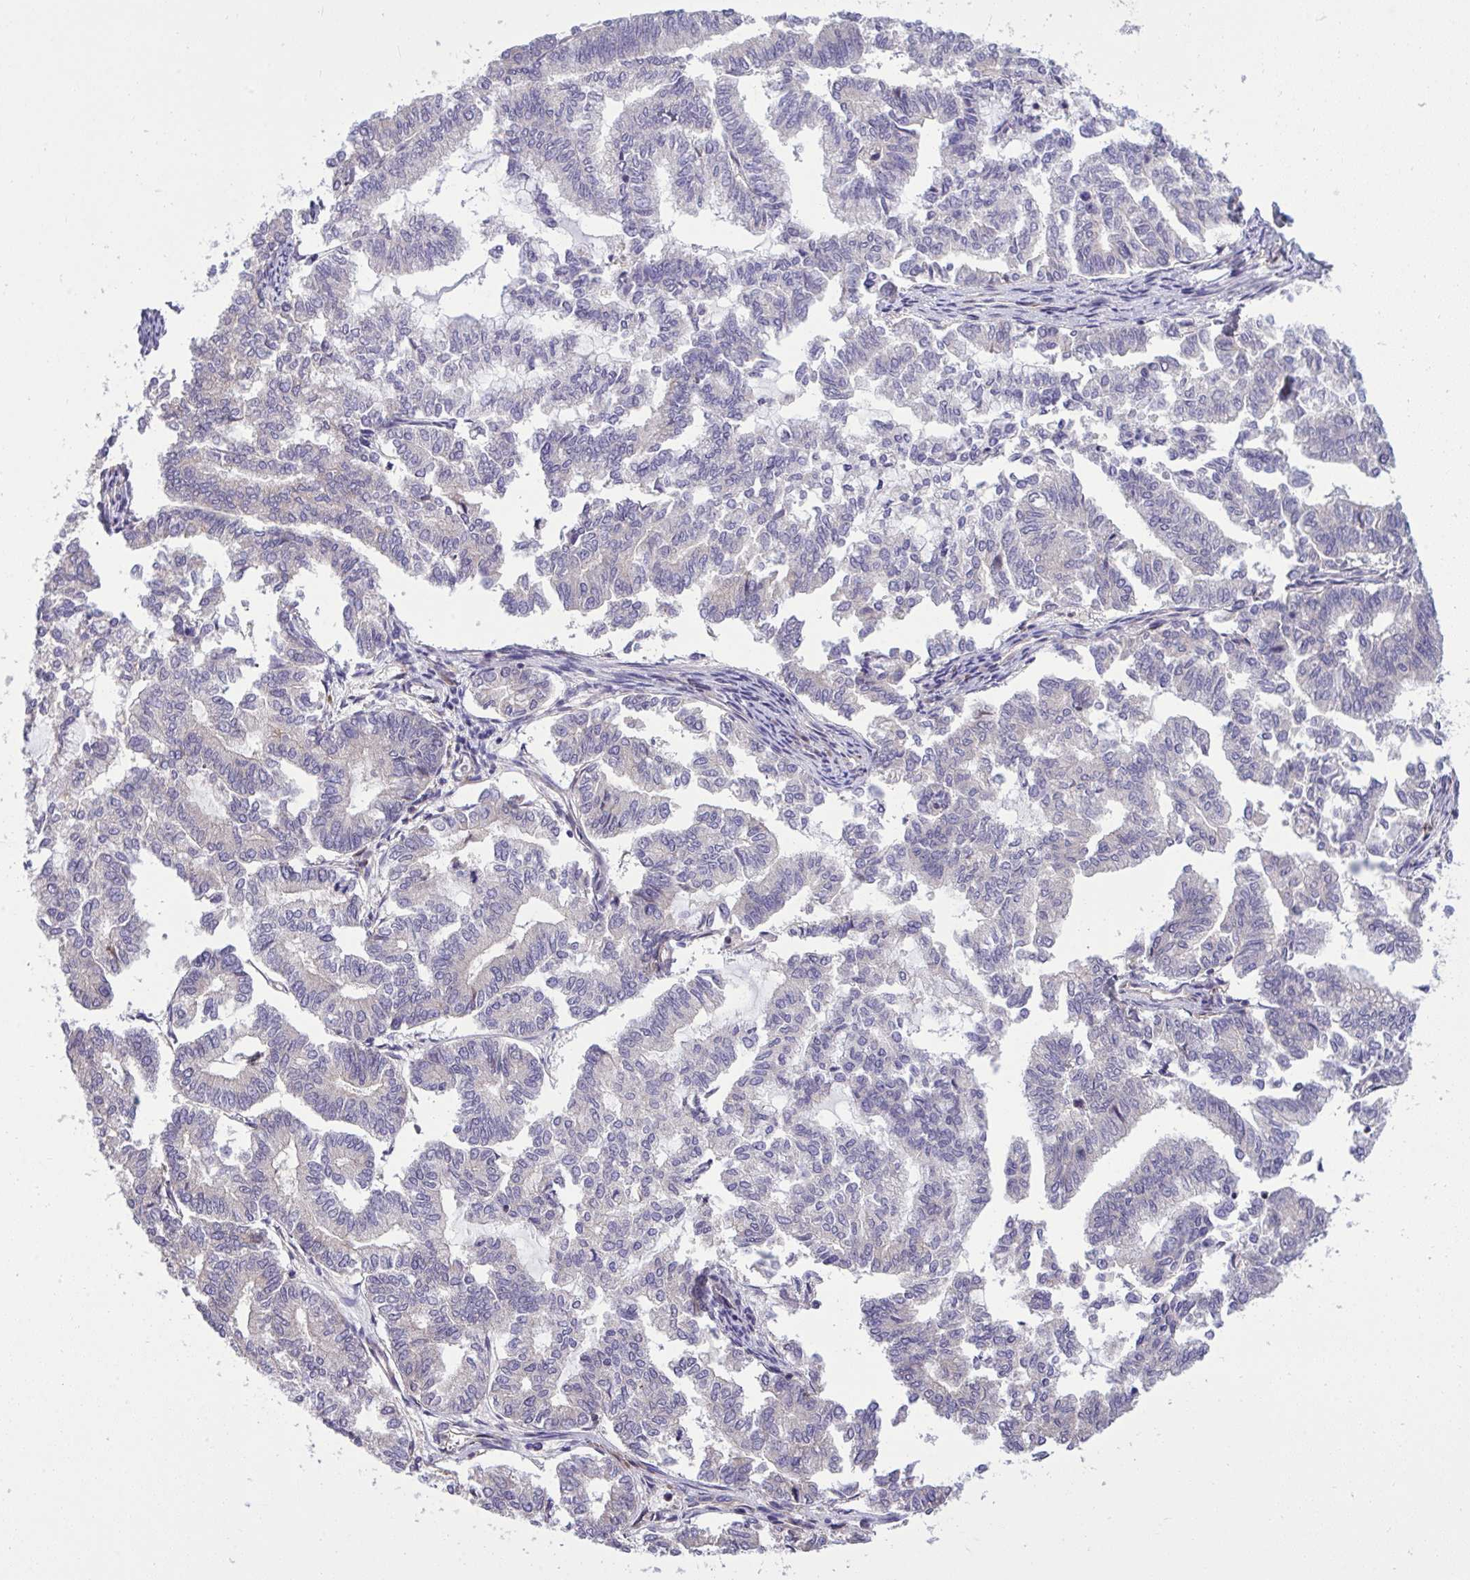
{"staining": {"intensity": "negative", "quantity": "none", "location": "none"}, "tissue": "endometrial cancer", "cell_type": "Tumor cells", "image_type": "cancer", "snomed": [{"axis": "morphology", "description": "Adenocarcinoma, NOS"}, {"axis": "topography", "description": "Endometrium"}], "caption": "Tumor cells show no significant protein staining in endometrial cancer (adenocarcinoma).", "gene": "GRB14", "patient": {"sex": "female", "age": 79}}